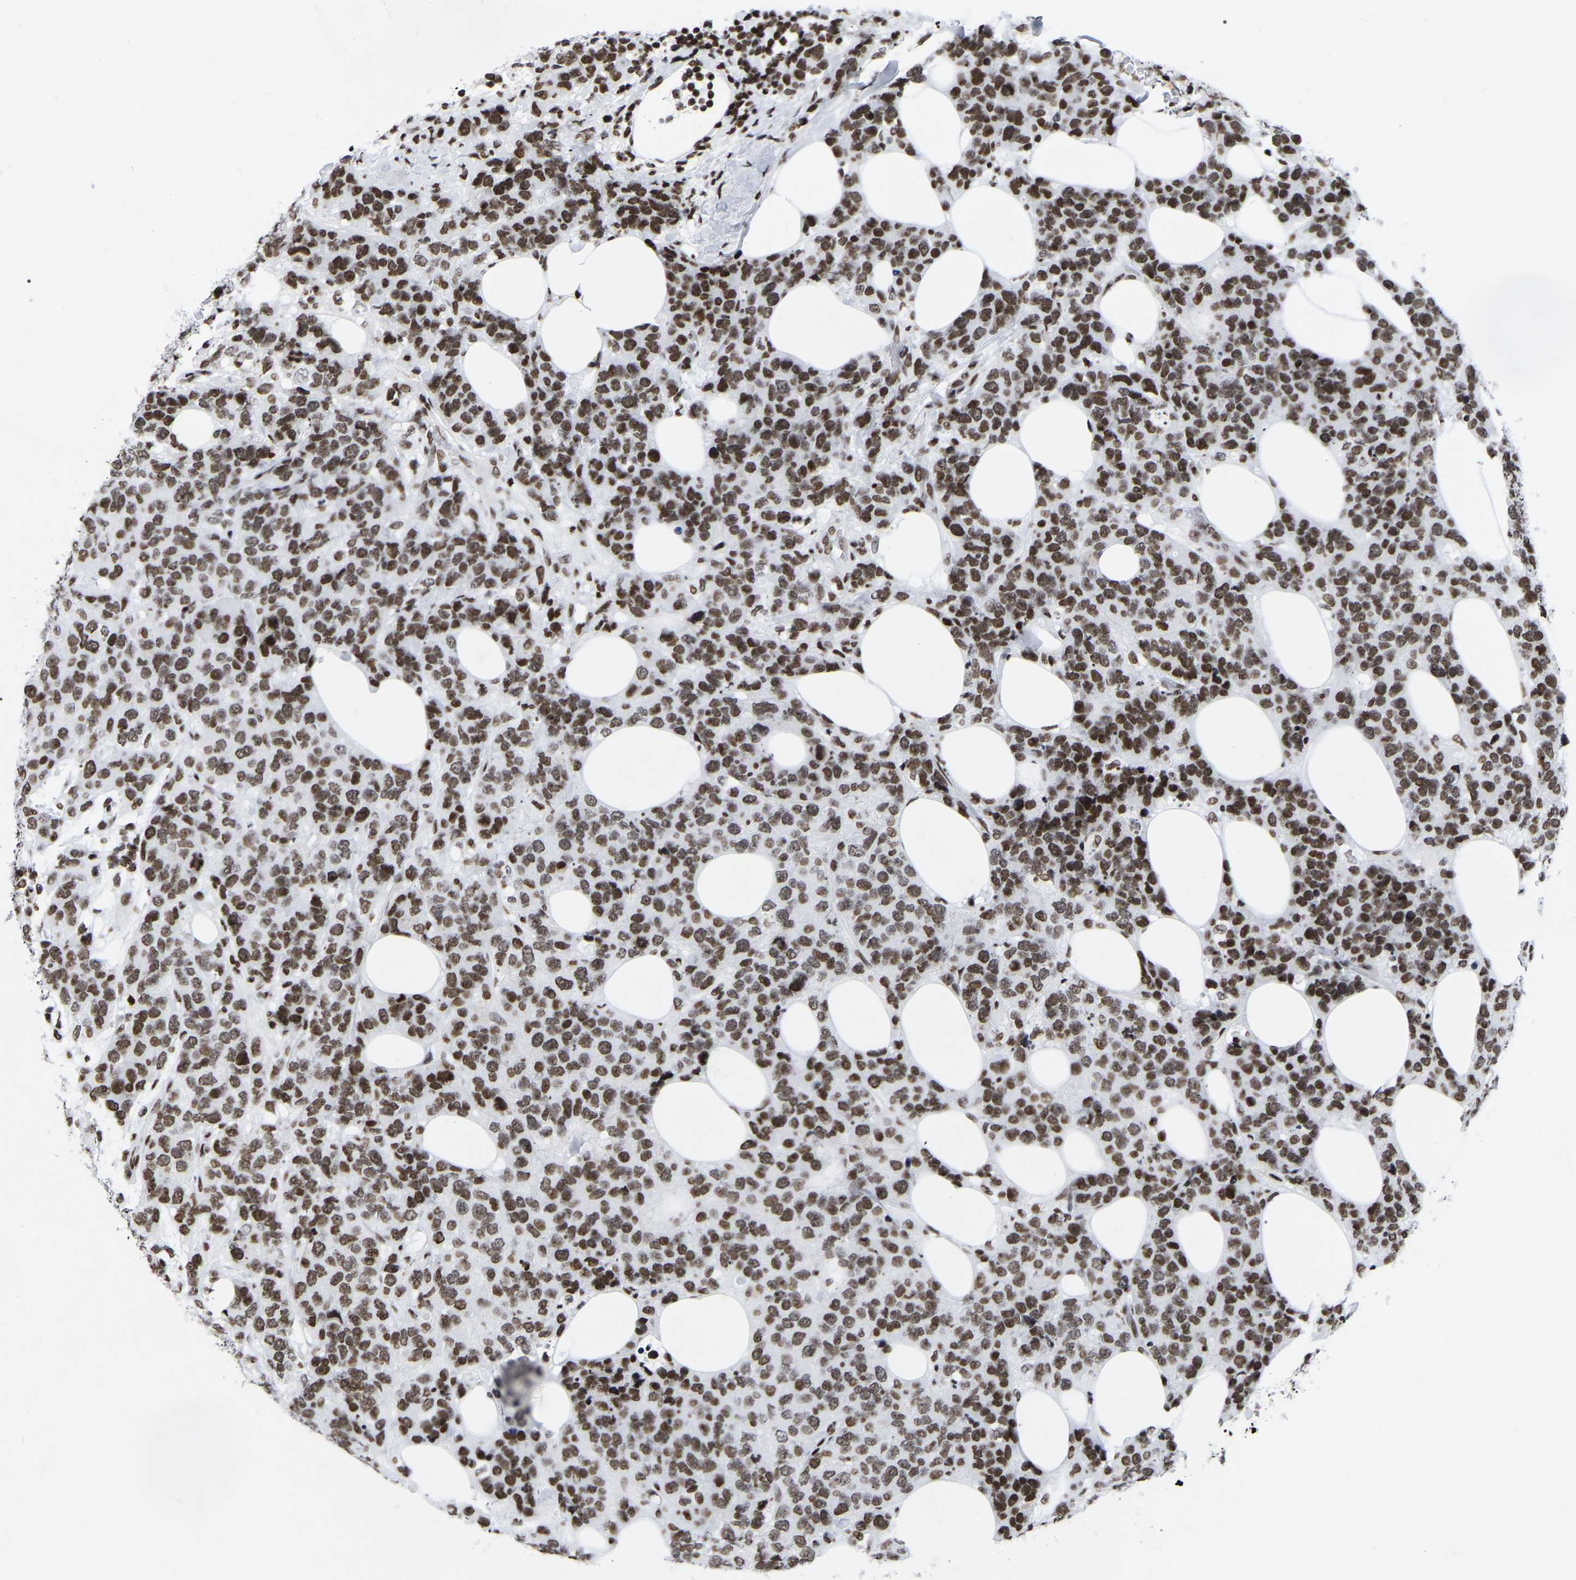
{"staining": {"intensity": "moderate", "quantity": ">75%", "location": "nuclear"}, "tissue": "breast cancer", "cell_type": "Tumor cells", "image_type": "cancer", "snomed": [{"axis": "morphology", "description": "Lobular carcinoma"}, {"axis": "topography", "description": "Breast"}], "caption": "Tumor cells demonstrate moderate nuclear positivity in about >75% of cells in breast cancer.", "gene": "PRCC", "patient": {"sex": "female", "age": 59}}